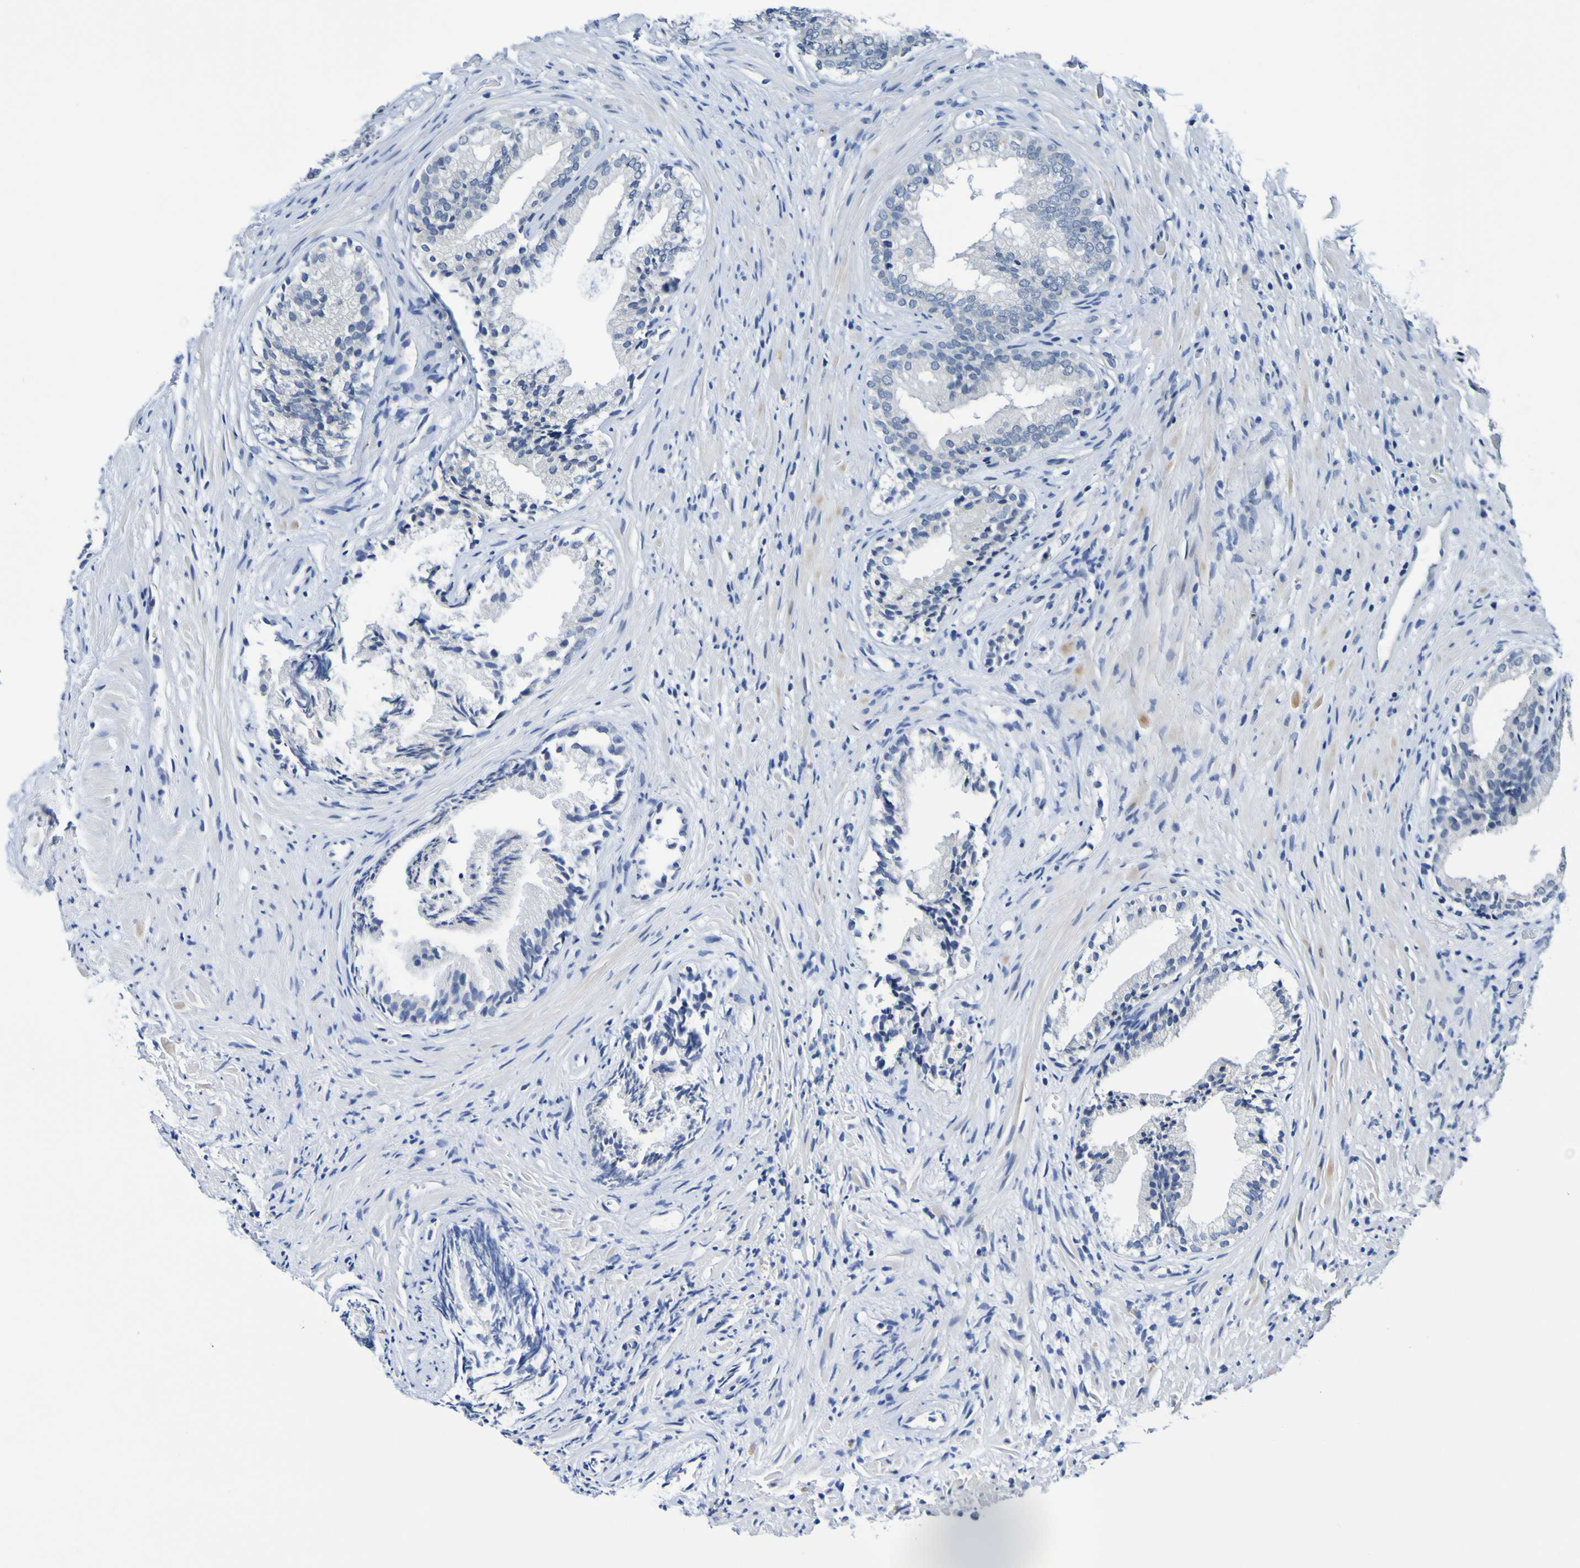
{"staining": {"intensity": "negative", "quantity": "none", "location": "none"}, "tissue": "prostate", "cell_type": "Glandular cells", "image_type": "normal", "snomed": [{"axis": "morphology", "description": "Normal tissue, NOS"}, {"axis": "topography", "description": "Prostate"}], "caption": "Immunohistochemistry (IHC) of unremarkable prostate demonstrates no positivity in glandular cells. (DAB IHC, high magnification).", "gene": "VMA21", "patient": {"sex": "male", "age": 76}}